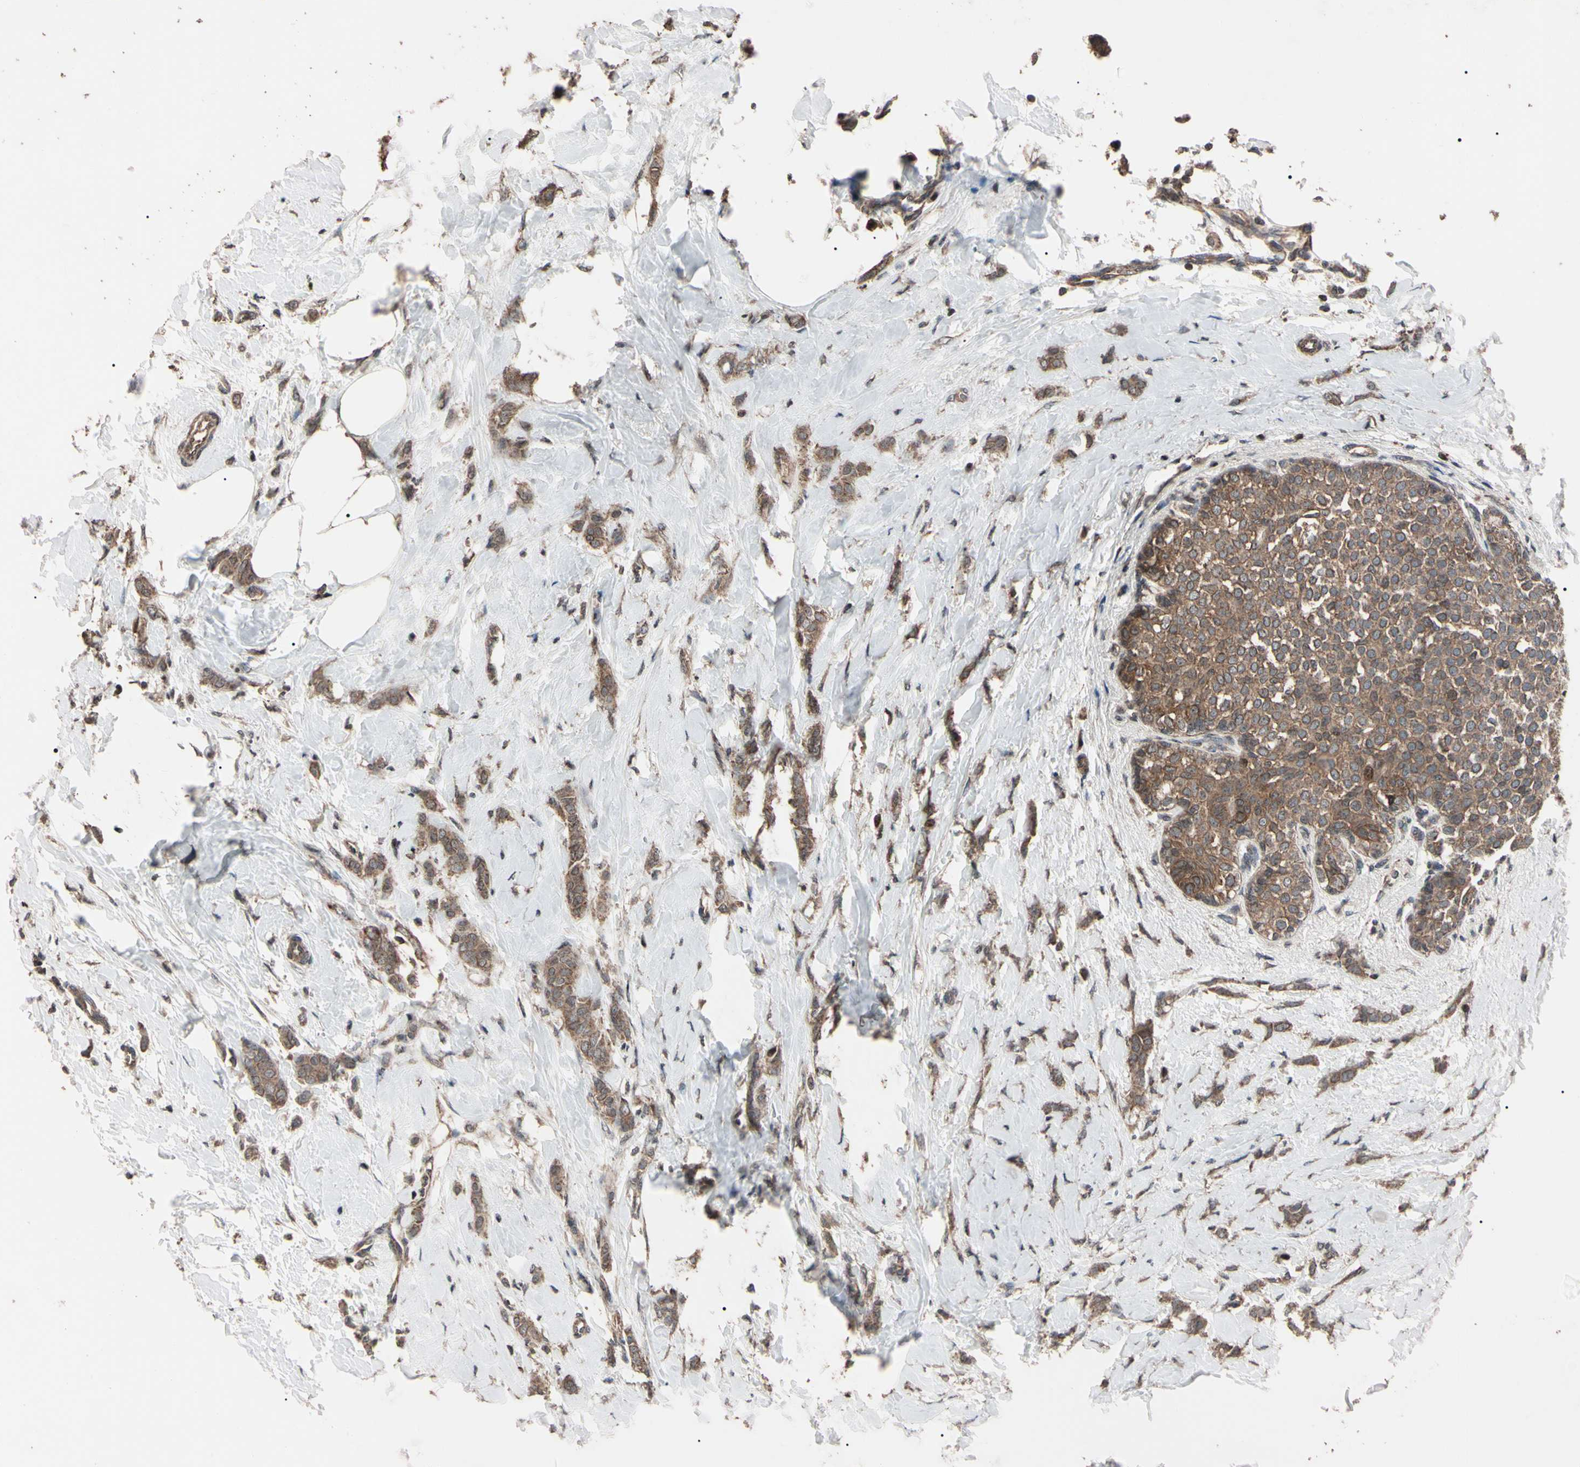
{"staining": {"intensity": "moderate", "quantity": ">75%", "location": "cytoplasmic/membranous"}, "tissue": "breast cancer", "cell_type": "Tumor cells", "image_type": "cancer", "snomed": [{"axis": "morphology", "description": "Lobular carcinoma, in situ"}, {"axis": "morphology", "description": "Lobular carcinoma"}, {"axis": "topography", "description": "Breast"}], "caption": "Human lobular carcinoma in situ (breast) stained for a protein (brown) exhibits moderate cytoplasmic/membranous positive staining in about >75% of tumor cells.", "gene": "TNFRSF1A", "patient": {"sex": "female", "age": 41}}